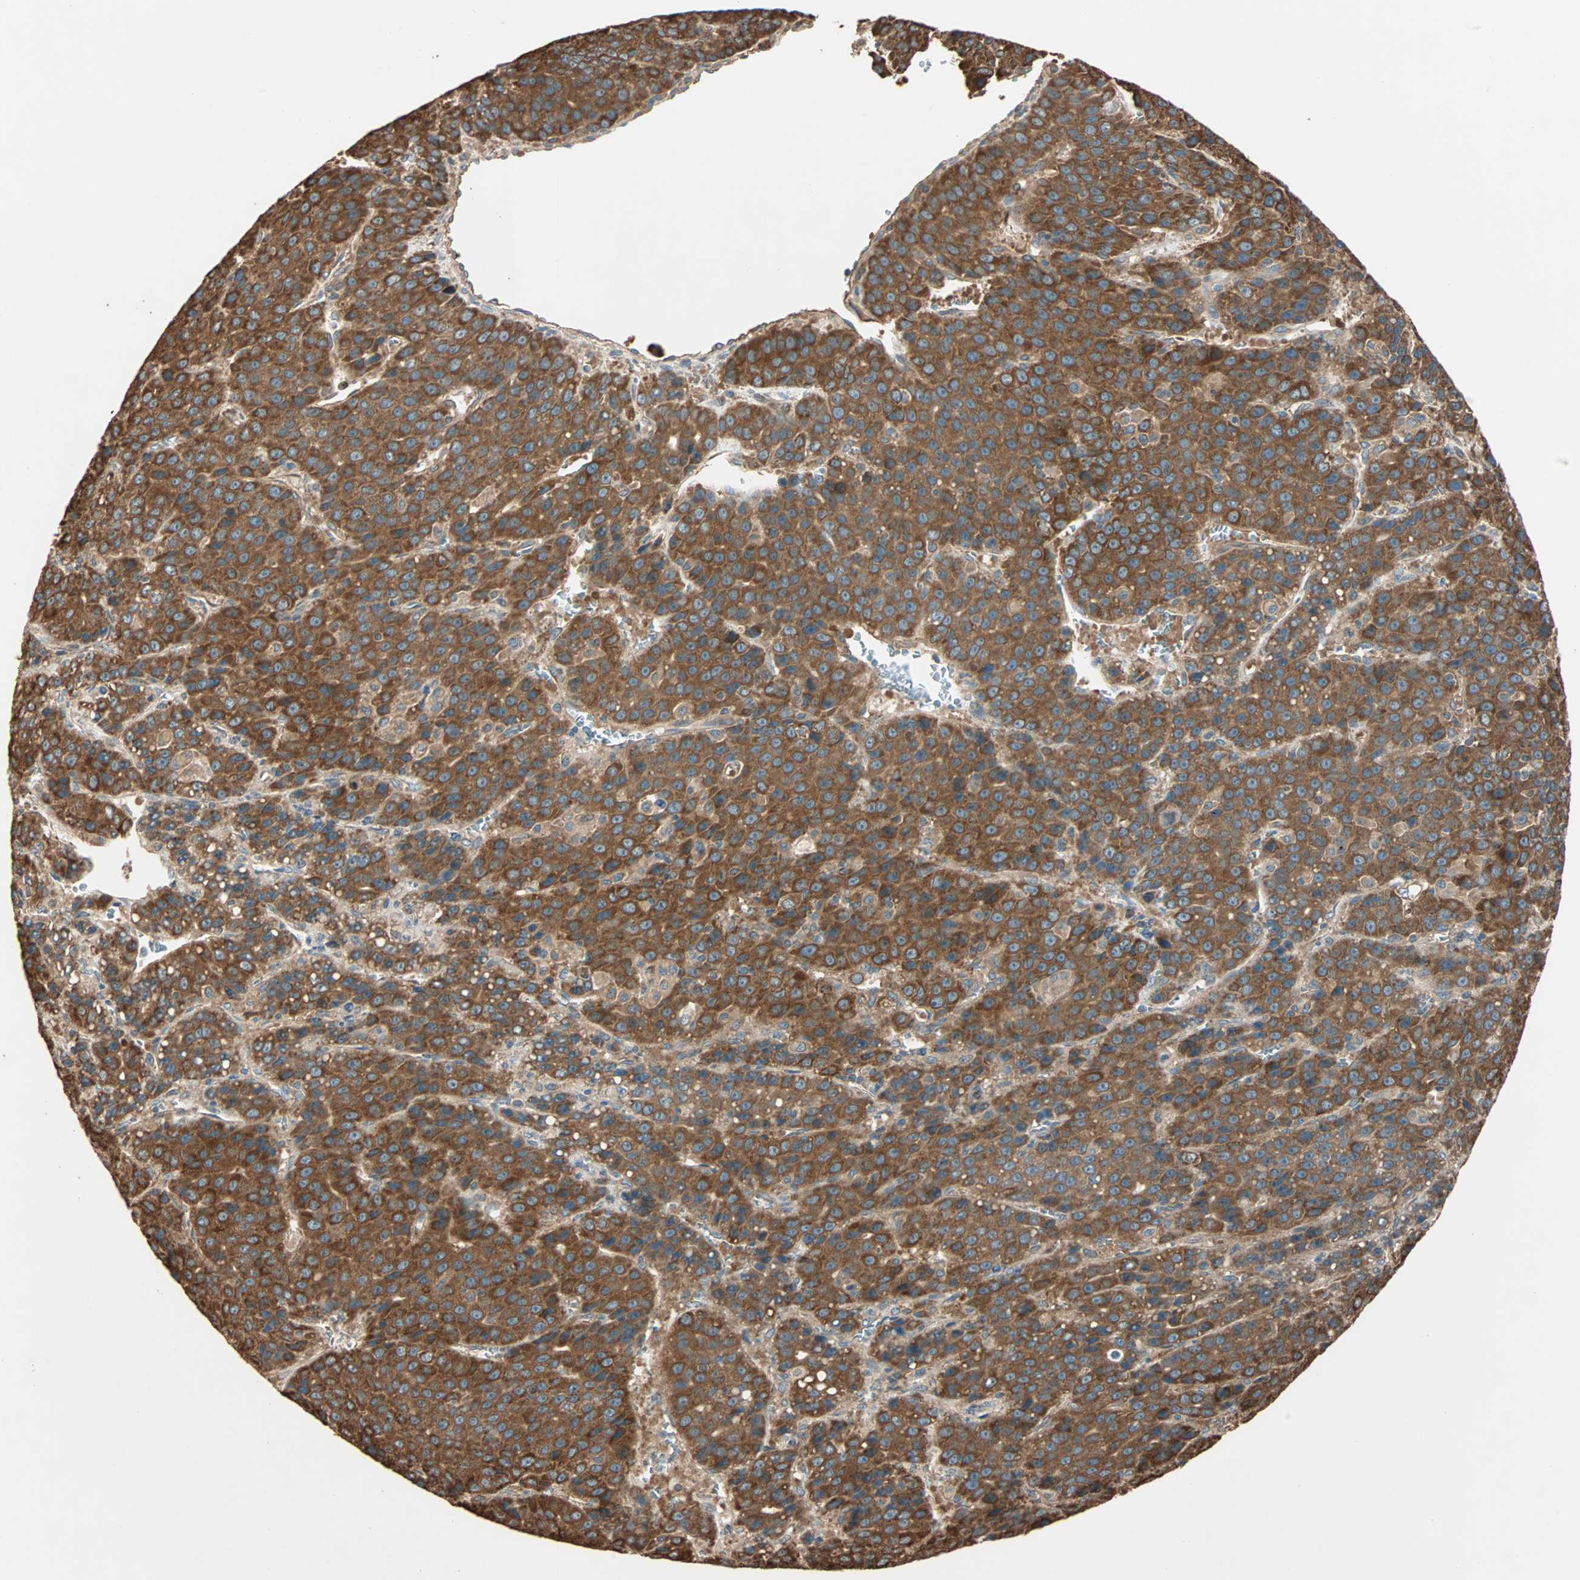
{"staining": {"intensity": "strong", "quantity": ">75%", "location": "cytoplasmic/membranous"}, "tissue": "liver cancer", "cell_type": "Tumor cells", "image_type": "cancer", "snomed": [{"axis": "morphology", "description": "Carcinoma, Hepatocellular, NOS"}, {"axis": "topography", "description": "Liver"}], "caption": "Tumor cells demonstrate strong cytoplasmic/membranous expression in approximately >75% of cells in hepatocellular carcinoma (liver). The protein is shown in brown color, while the nuclei are stained blue.", "gene": "EIF4G2", "patient": {"sex": "female", "age": 53}}